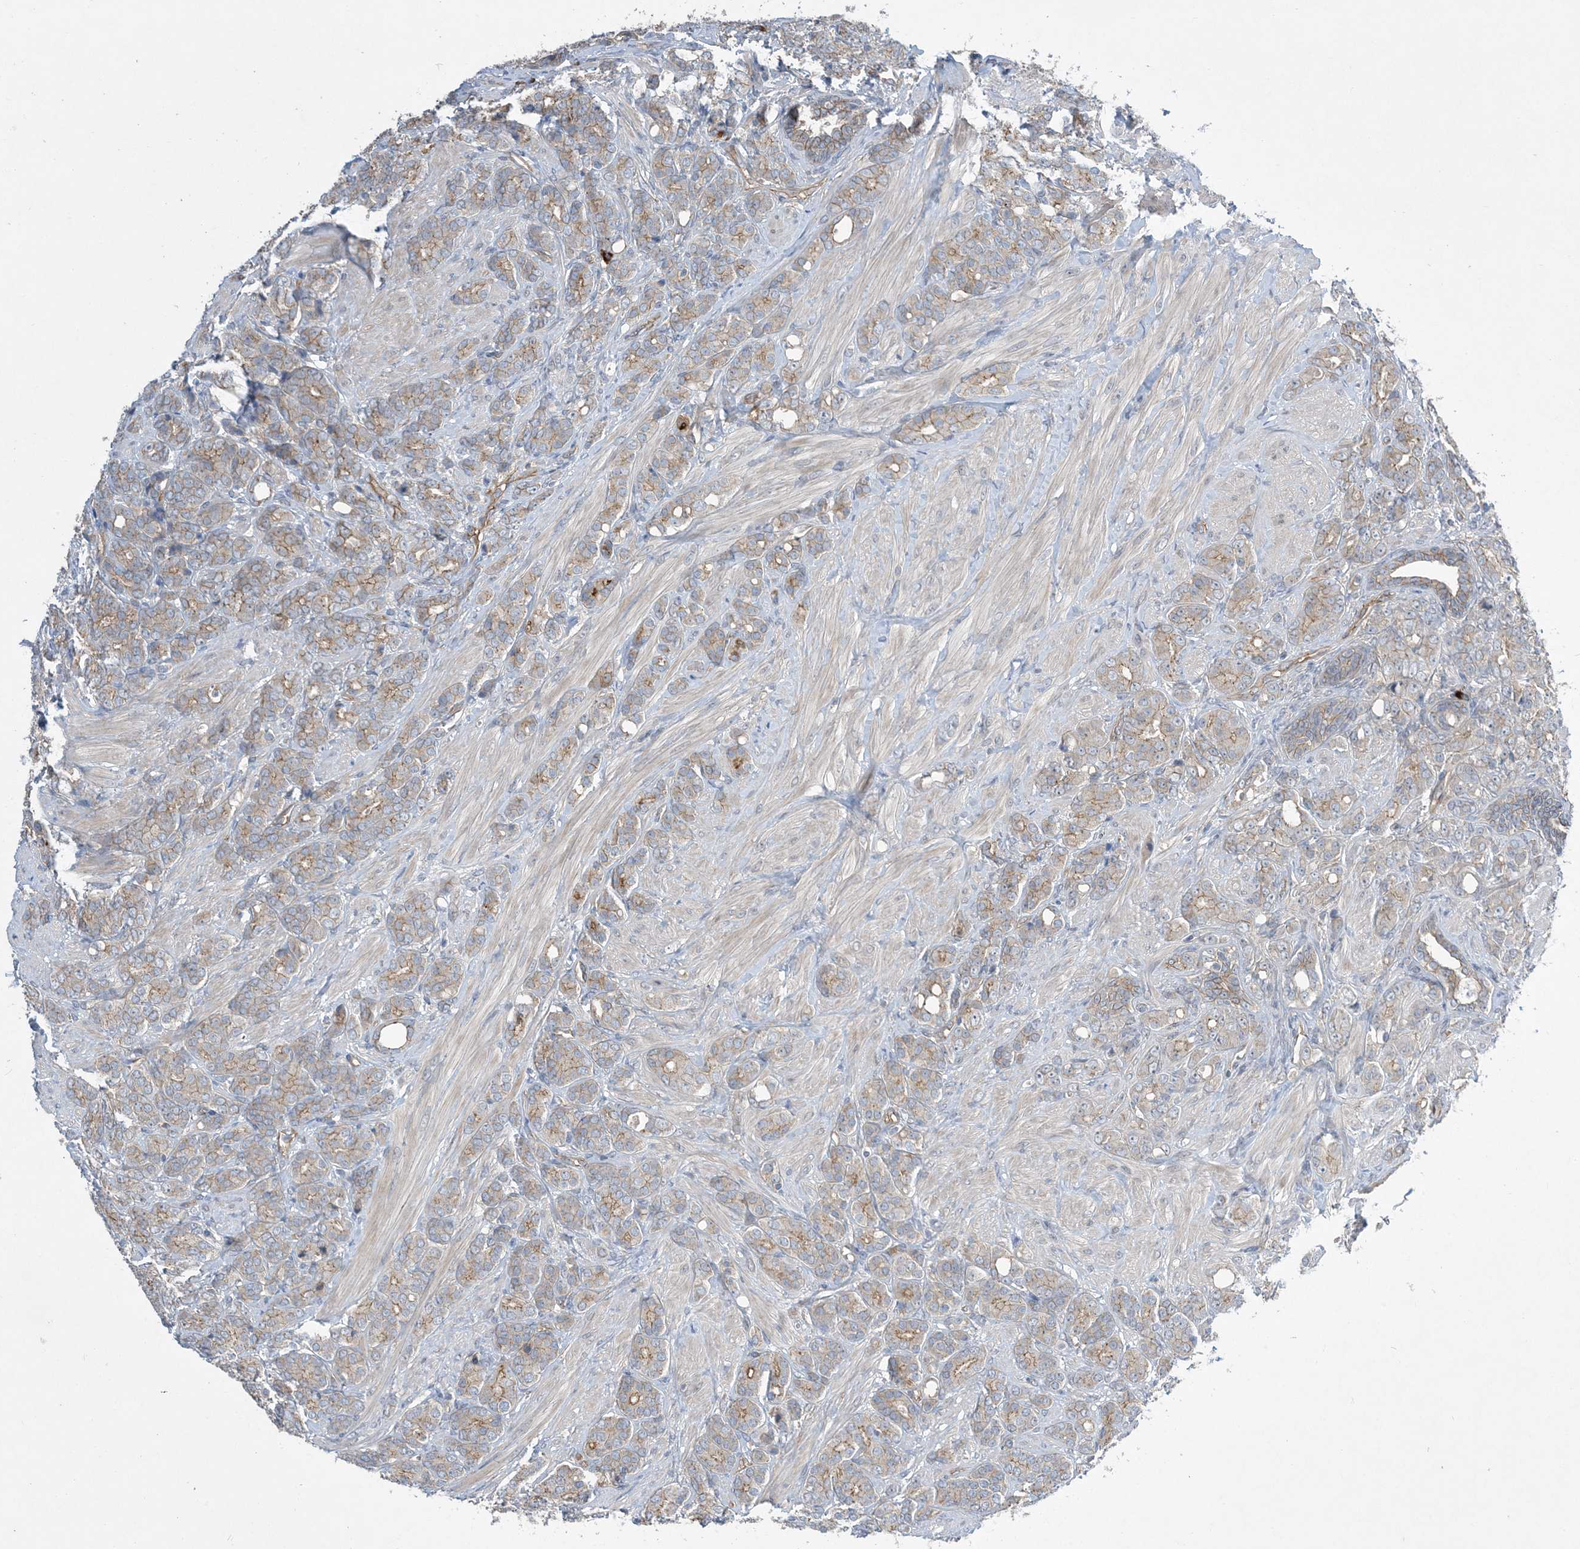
{"staining": {"intensity": "moderate", "quantity": "25%-75%", "location": "cytoplasmic/membranous"}, "tissue": "prostate cancer", "cell_type": "Tumor cells", "image_type": "cancer", "snomed": [{"axis": "morphology", "description": "Adenocarcinoma, High grade"}, {"axis": "topography", "description": "Prostate"}], "caption": "The photomicrograph shows immunohistochemical staining of high-grade adenocarcinoma (prostate). There is moderate cytoplasmic/membranous expression is present in about 25%-75% of tumor cells.", "gene": "AOC1", "patient": {"sex": "male", "age": 62}}